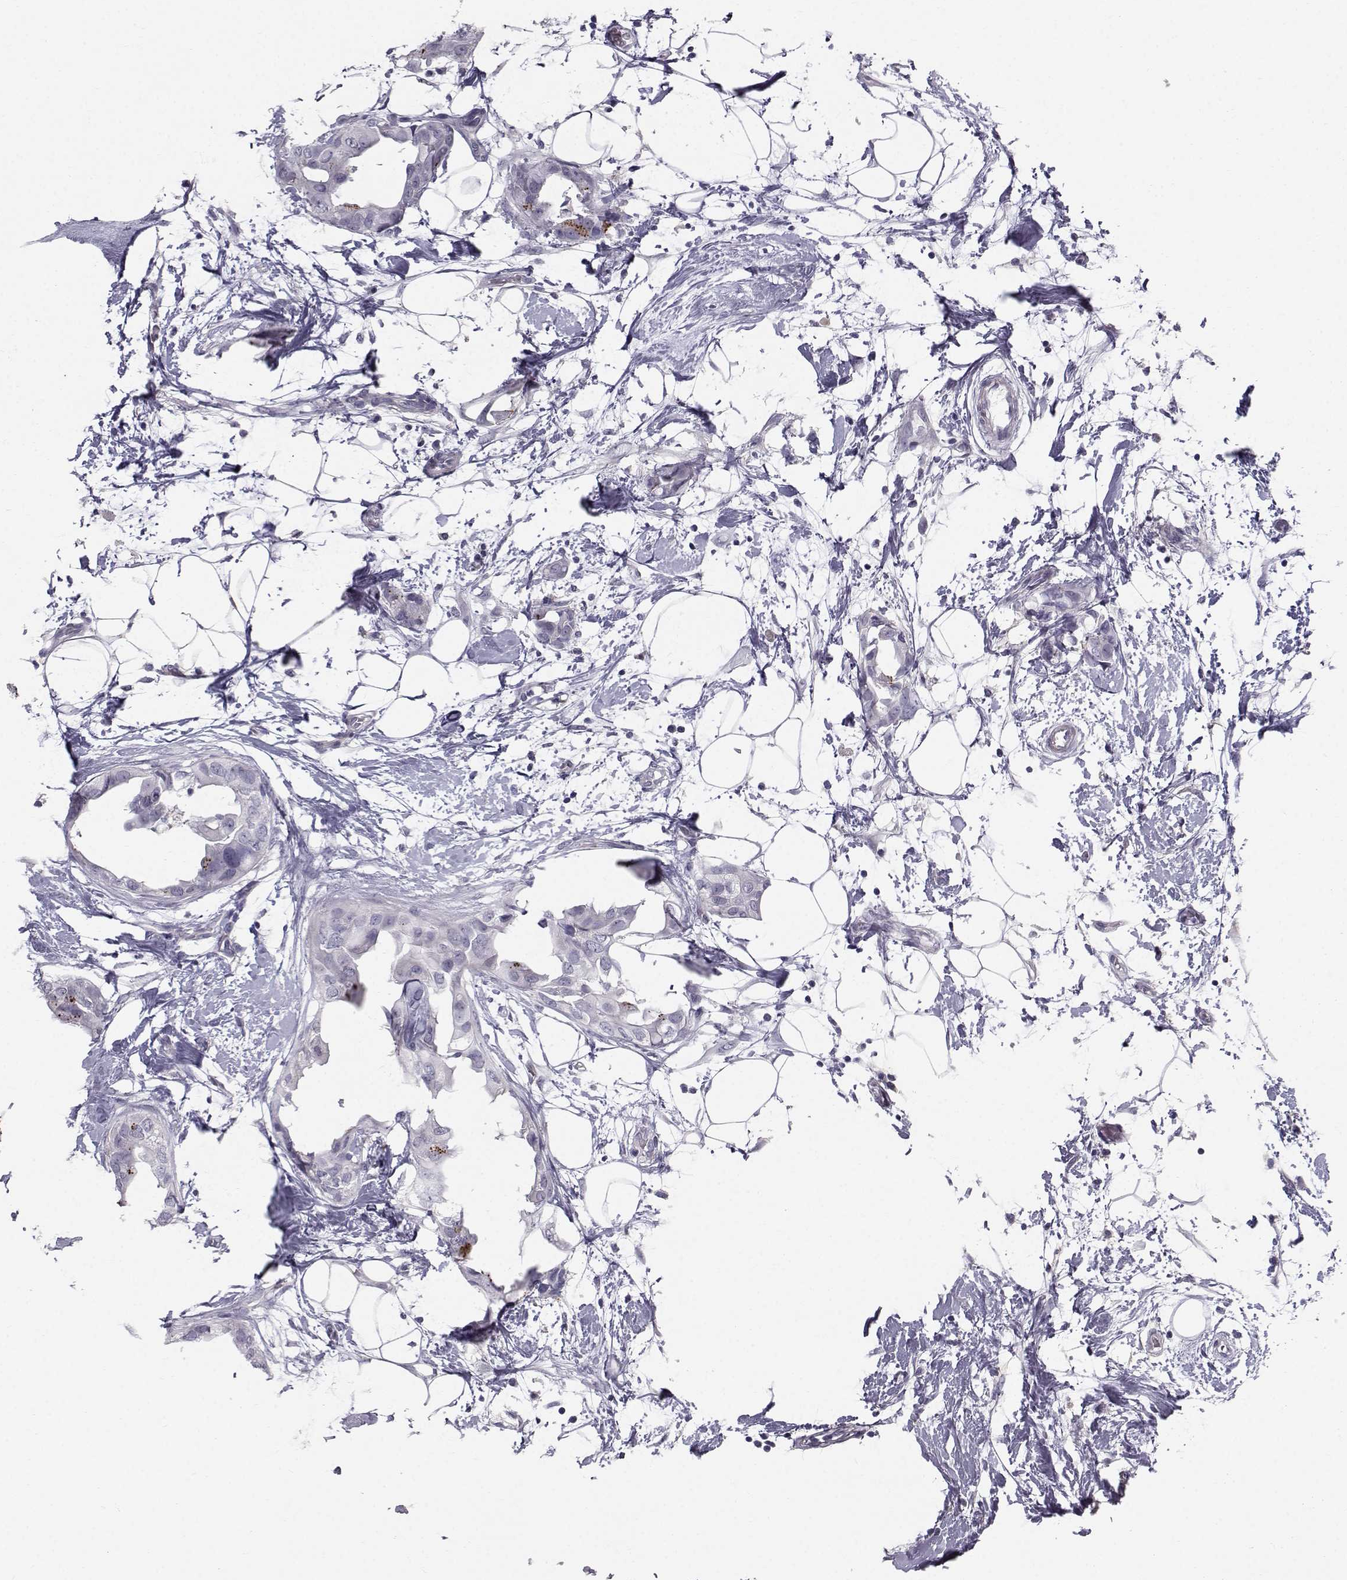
{"staining": {"intensity": "negative", "quantity": "none", "location": "none"}, "tissue": "breast cancer", "cell_type": "Tumor cells", "image_type": "cancer", "snomed": [{"axis": "morphology", "description": "Normal tissue, NOS"}, {"axis": "morphology", "description": "Duct carcinoma"}, {"axis": "topography", "description": "Breast"}], "caption": "Human breast cancer stained for a protein using immunohistochemistry (IHC) displays no positivity in tumor cells.", "gene": "SPDYE4", "patient": {"sex": "female", "age": 40}}